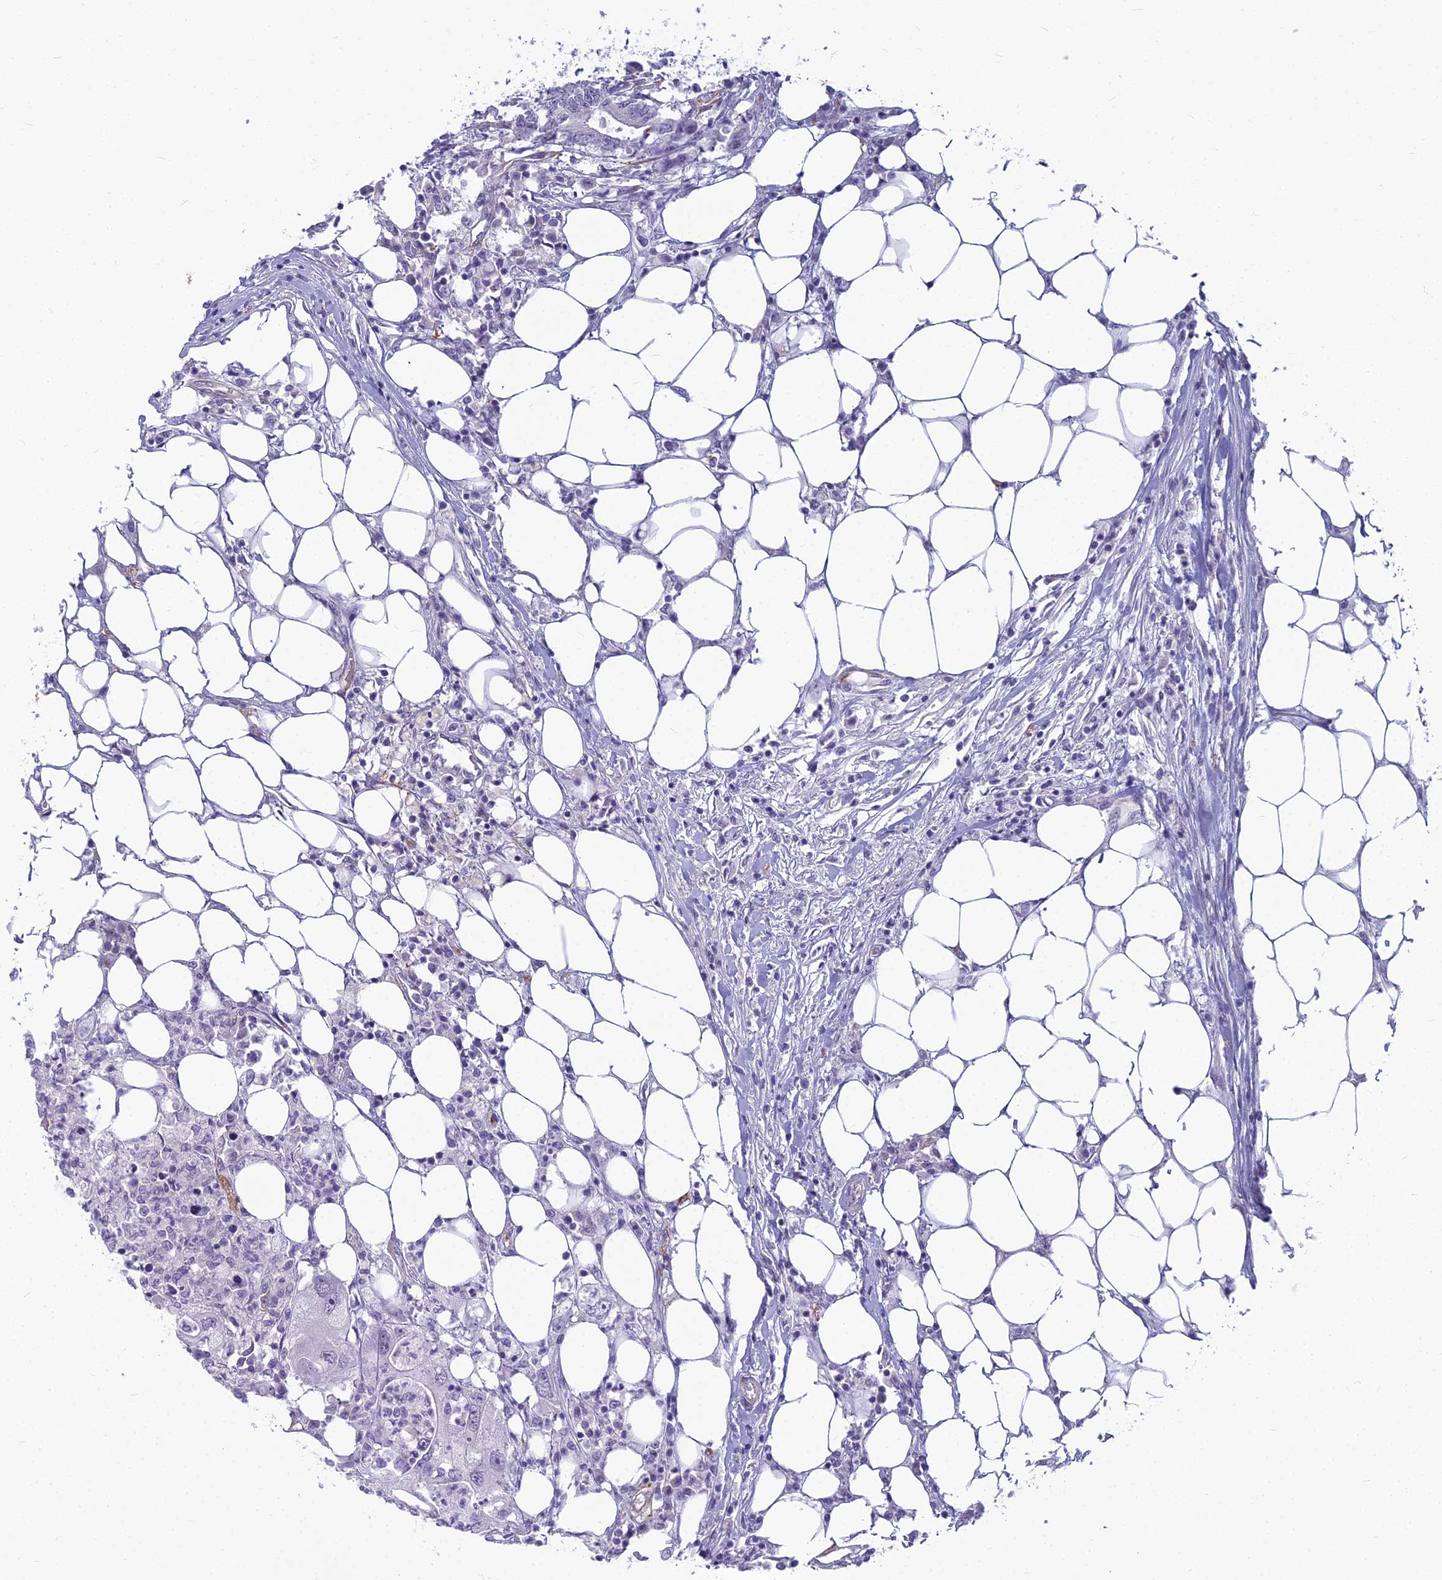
{"staining": {"intensity": "negative", "quantity": "none", "location": "none"}, "tissue": "colorectal cancer", "cell_type": "Tumor cells", "image_type": "cancer", "snomed": [{"axis": "morphology", "description": "Adenocarcinoma, NOS"}, {"axis": "topography", "description": "Colon"}], "caption": "This histopathology image is of adenocarcinoma (colorectal) stained with immunohistochemistry to label a protein in brown with the nuclei are counter-stained blue. There is no positivity in tumor cells.", "gene": "RGL3", "patient": {"sex": "male", "age": 71}}